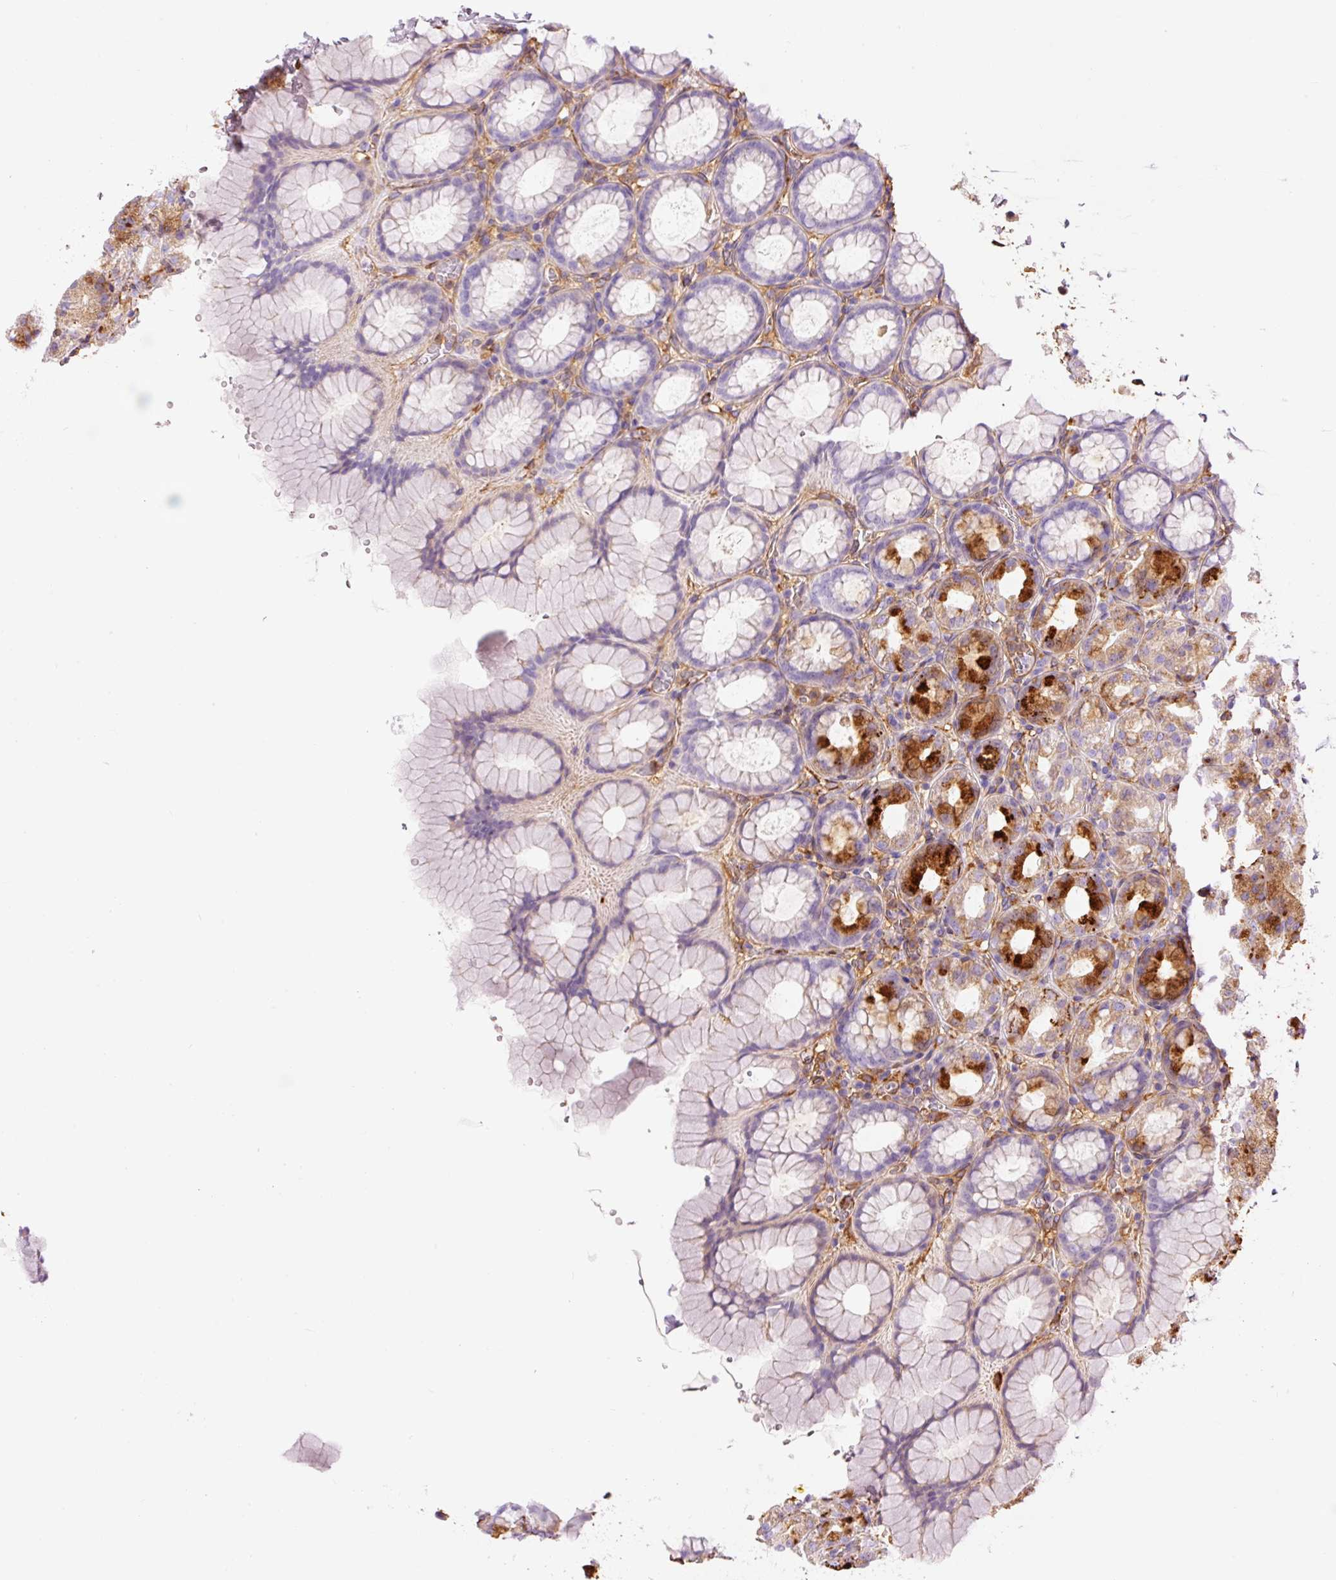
{"staining": {"intensity": "strong", "quantity": "<25%", "location": "cytoplasmic/membranous"}, "tissue": "stomach", "cell_type": "Glandular cells", "image_type": "normal", "snomed": [{"axis": "morphology", "description": "Normal tissue, NOS"}, {"axis": "topography", "description": "Stomach, upper"}], "caption": "Protein analysis of unremarkable stomach reveals strong cytoplasmic/membranous positivity in about <25% of glandular cells.", "gene": "ENSG00000249624", "patient": {"sex": "female", "age": 81}}